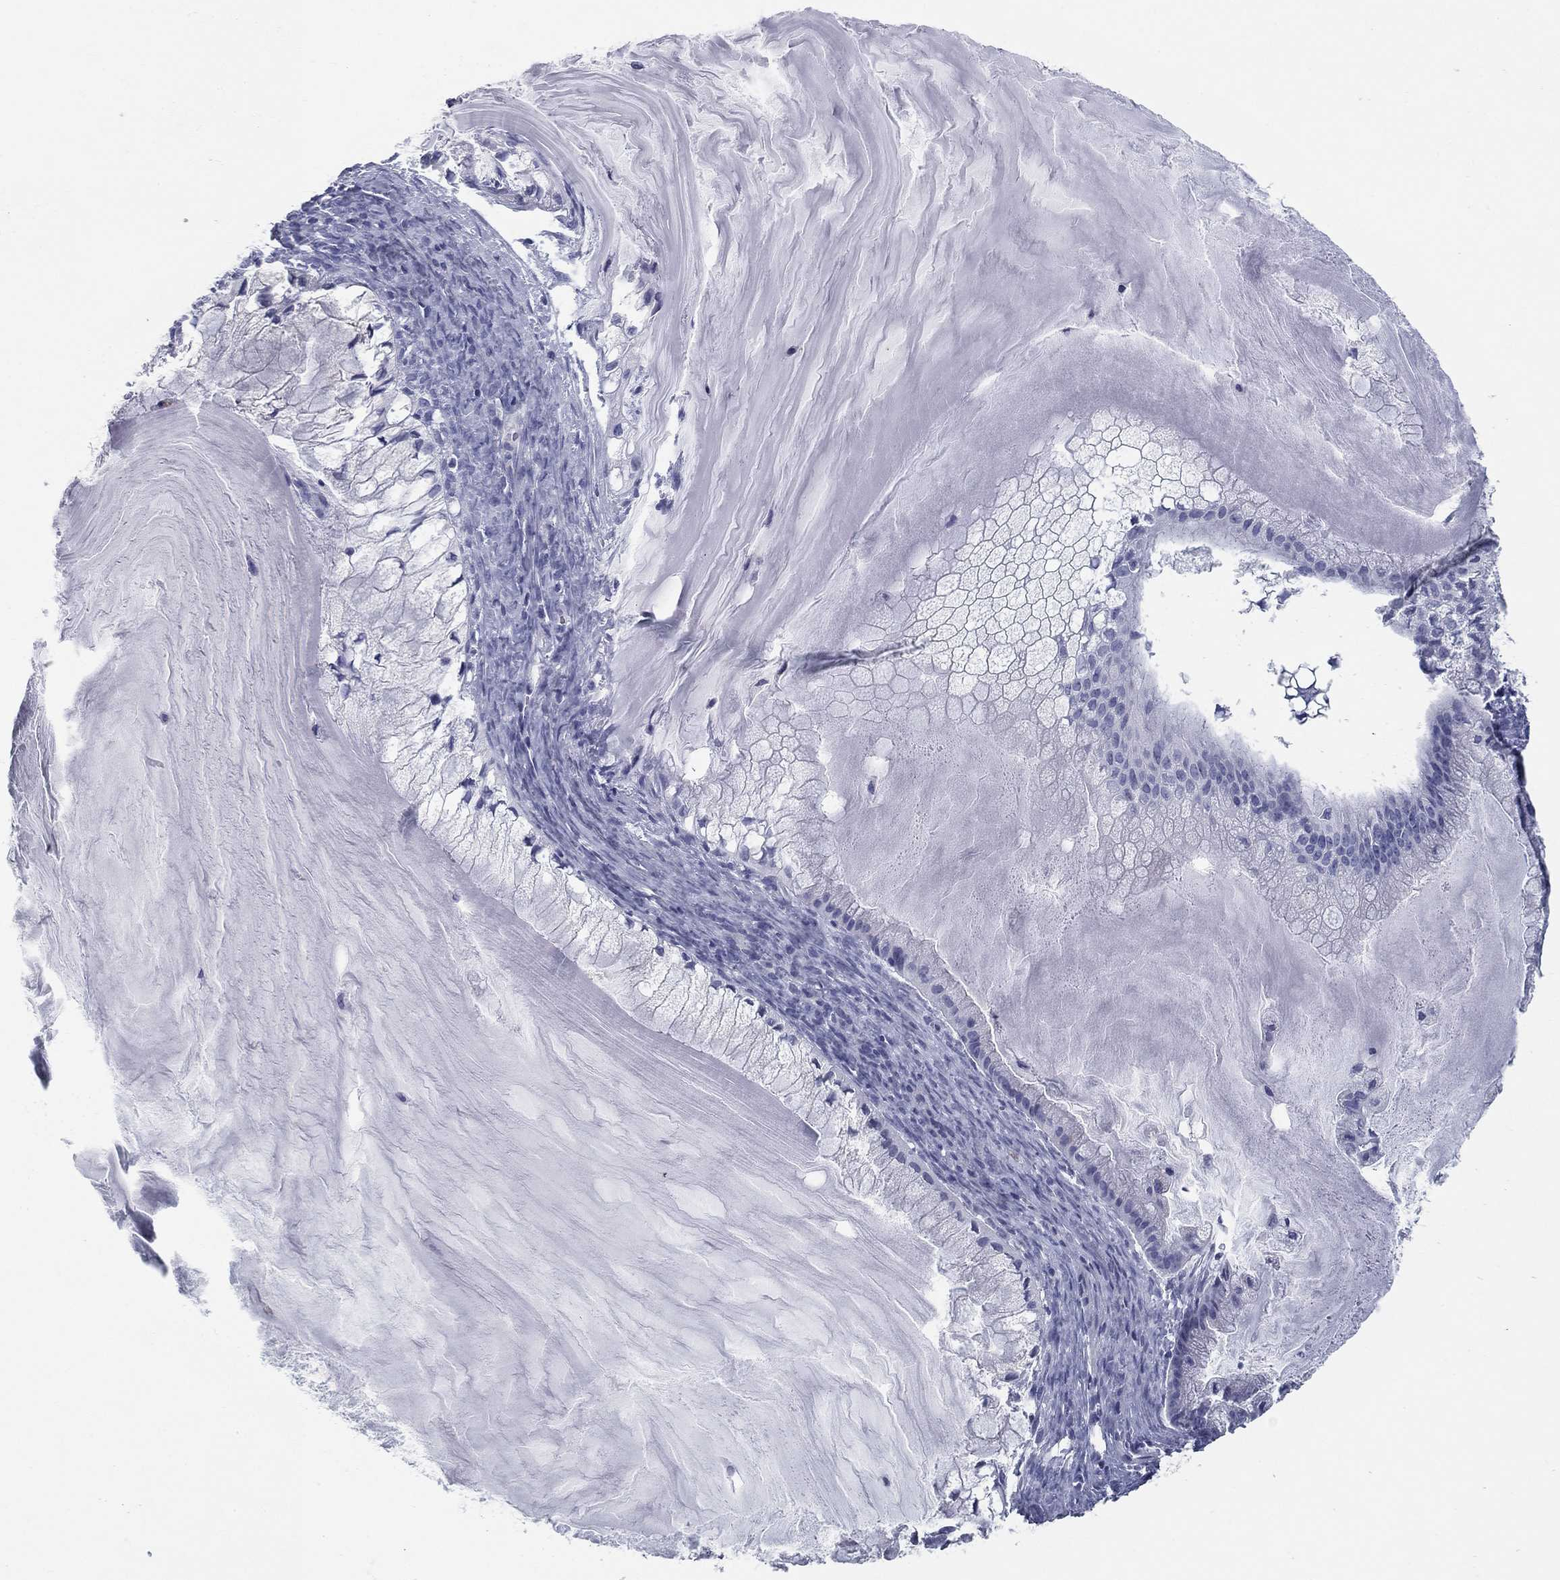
{"staining": {"intensity": "negative", "quantity": "none", "location": "none"}, "tissue": "ovarian cancer", "cell_type": "Tumor cells", "image_type": "cancer", "snomed": [{"axis": "morphology", "description": "Cystadenocarcinoma, mucinous, NOS"}, {"axis": "topography", "description": "Ovary"}], "caption": "An immunohistochemistry image of ovarian cancer (mucinous cystadenocarcinoma) is shown. There is no staining in tumor cells of ovarian cancer (mucinous cystadenocarcinoma).", "gene": "TAC1", "patient": {"sex": "female", "age": 57}}